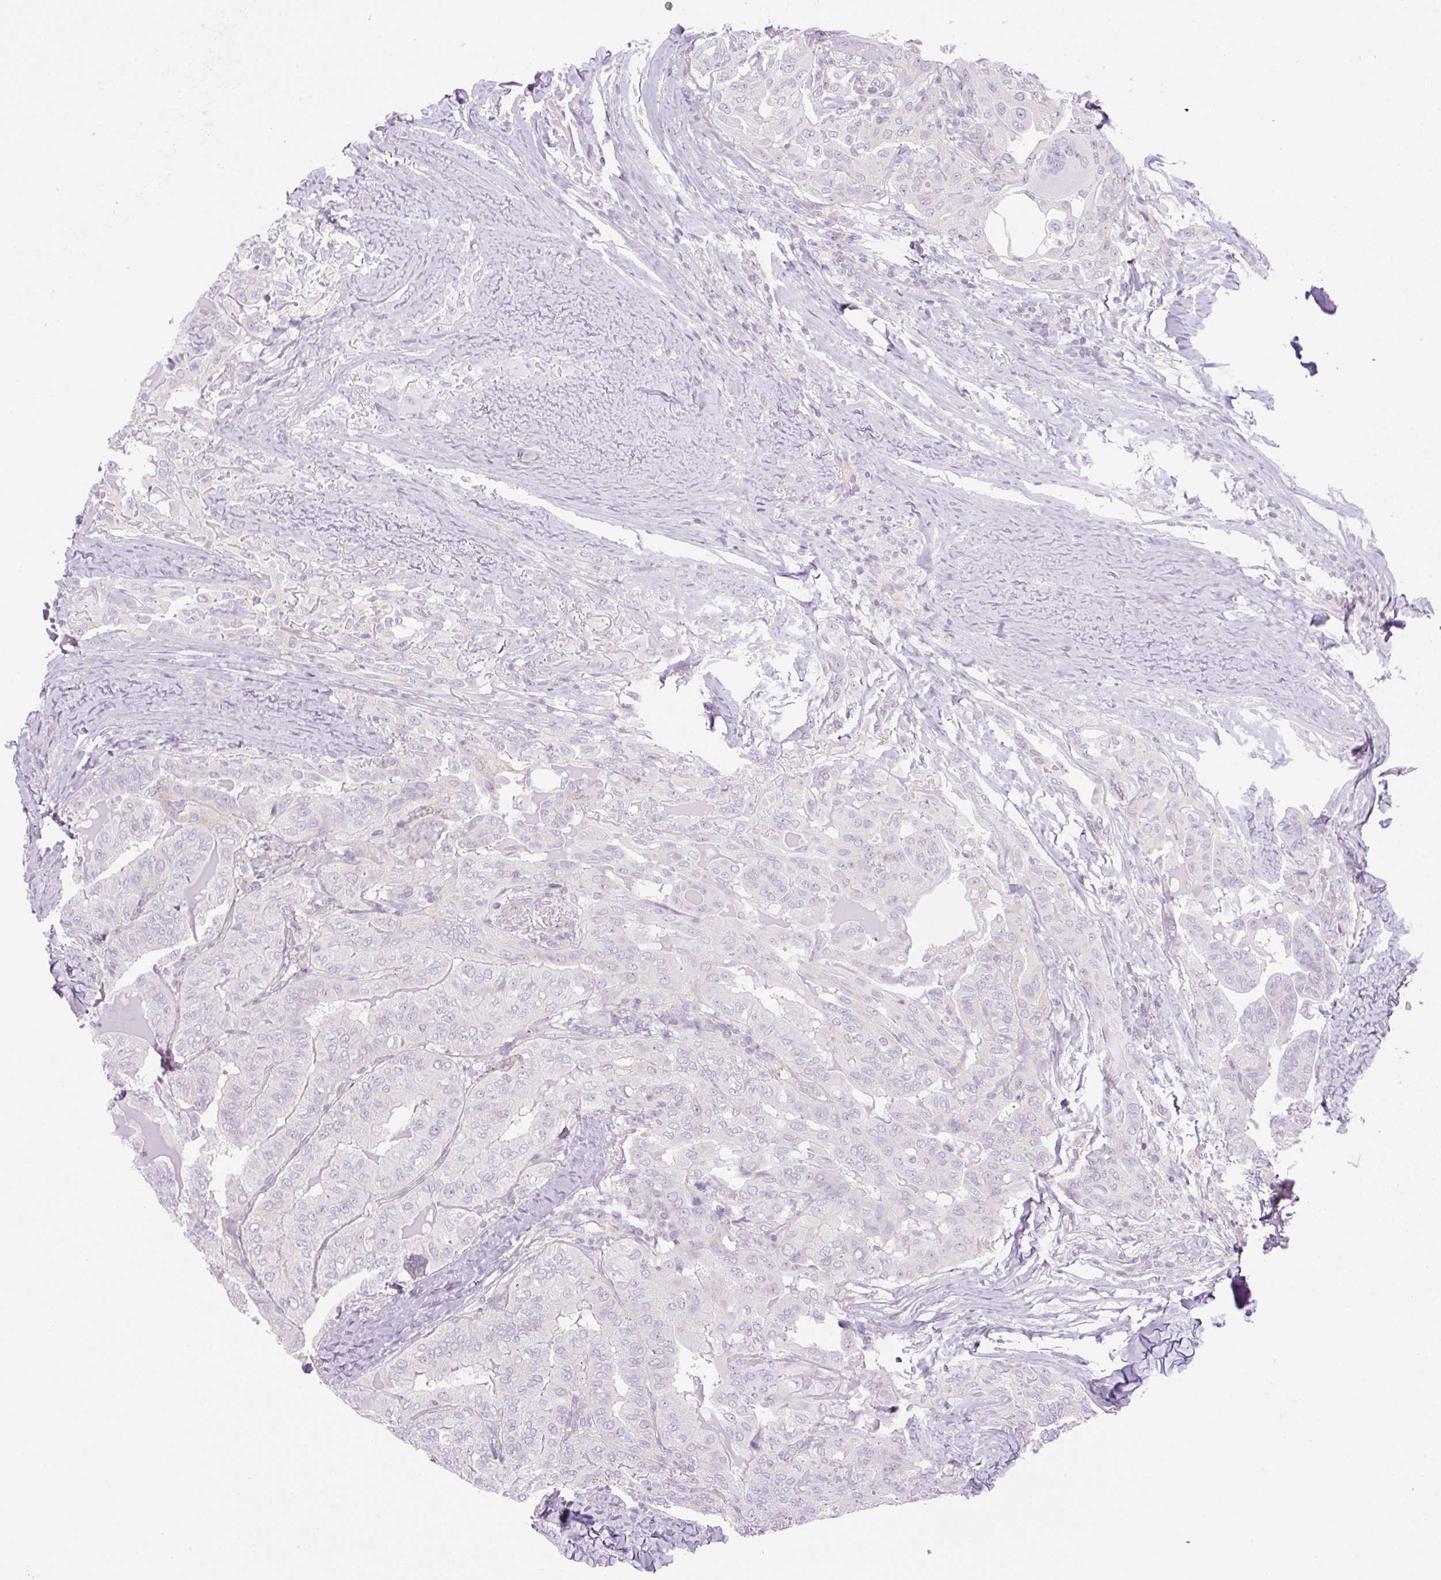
{"staining": {"intensity": "negative", "quantity": "none", "location": "none"}, "tissue": "thyroid cancer", "cell_type": "Tumor cells", "image_type": "cancer", "snomed": [{"axis": "morphology", "description": "Papillary adenocarcinoma, NOS"}, {"axis": "topography", "description": "Thyroid gland"}], "caption": "A high-resolution image shows immunohistochemistry (IHC) staining of papillary adenocarcinoma (thyroid), which demonstrates no significant expression in tumor cells.", "gene": "EHD3", "patient": {"sex": "female", "age": 68}}